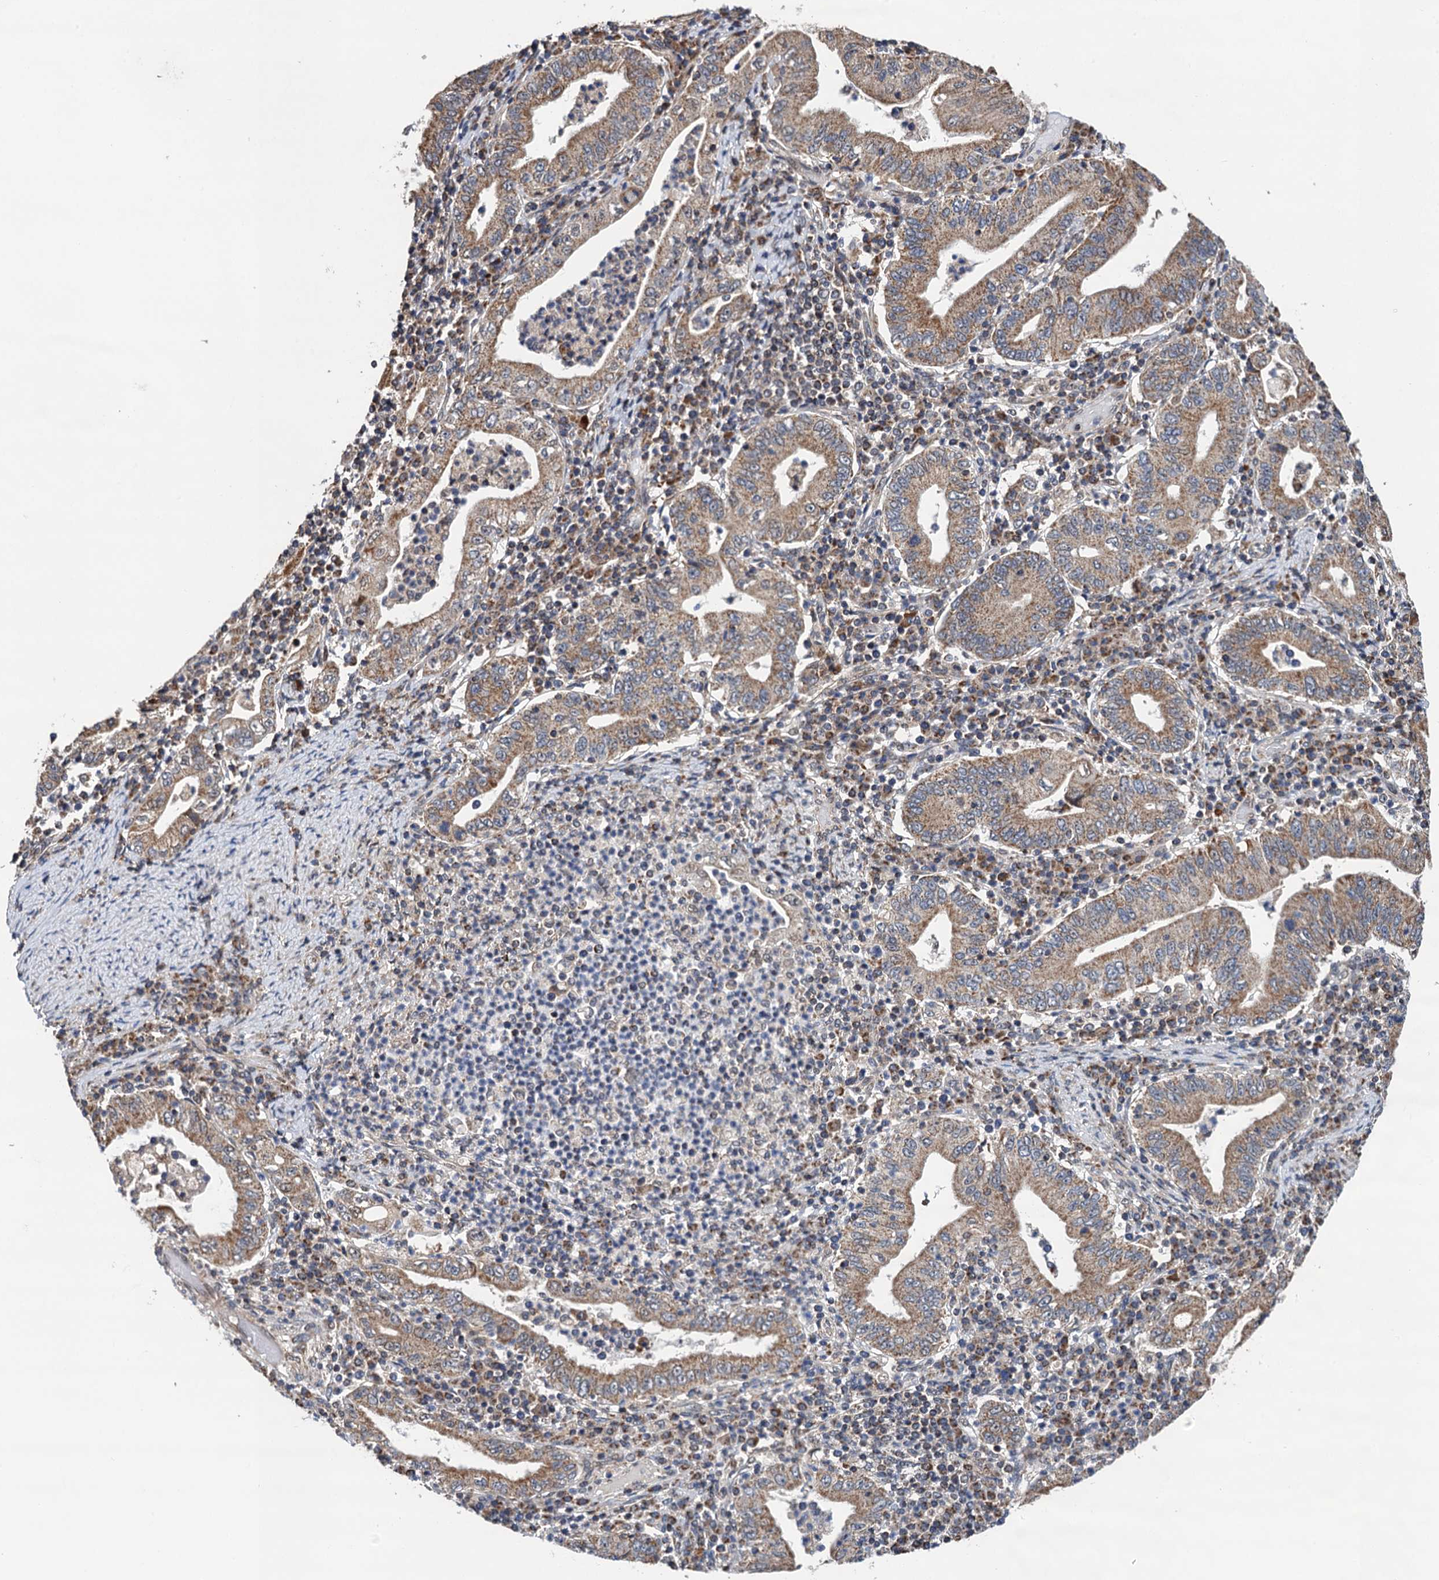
{"staining": {"intensity": "moderate", "quantity": ">75%", "location": "cytoplasmic/membranous"}, "tissue": "stomach cancer", "cell_type": "Tumor cells", "image_type": "cancer", "snomed": [{"axis": "morphology", "description": "Normal tissue, NOS"}, {"axis": "morphology", "description": "Adenocarcinoma, NOS"}, {"axis": "topography", "description": "Esophagus"}, {"axis": "topography", "description": "Stomach, upper"}, {"axis": "topography", "description": "Peripheral nerve tissue"}], "caption": "This micrograph demonstrates stomach cancer stained with immunohistochemistry (IHC) to label a protein in brown. The cytoplasmic/membranous of tumor cells show moderate positivity for the protein. Nuclei are counter-stained blue.", "gene": "CMPK2", "patient": {"sex": "male", "age": 62}}